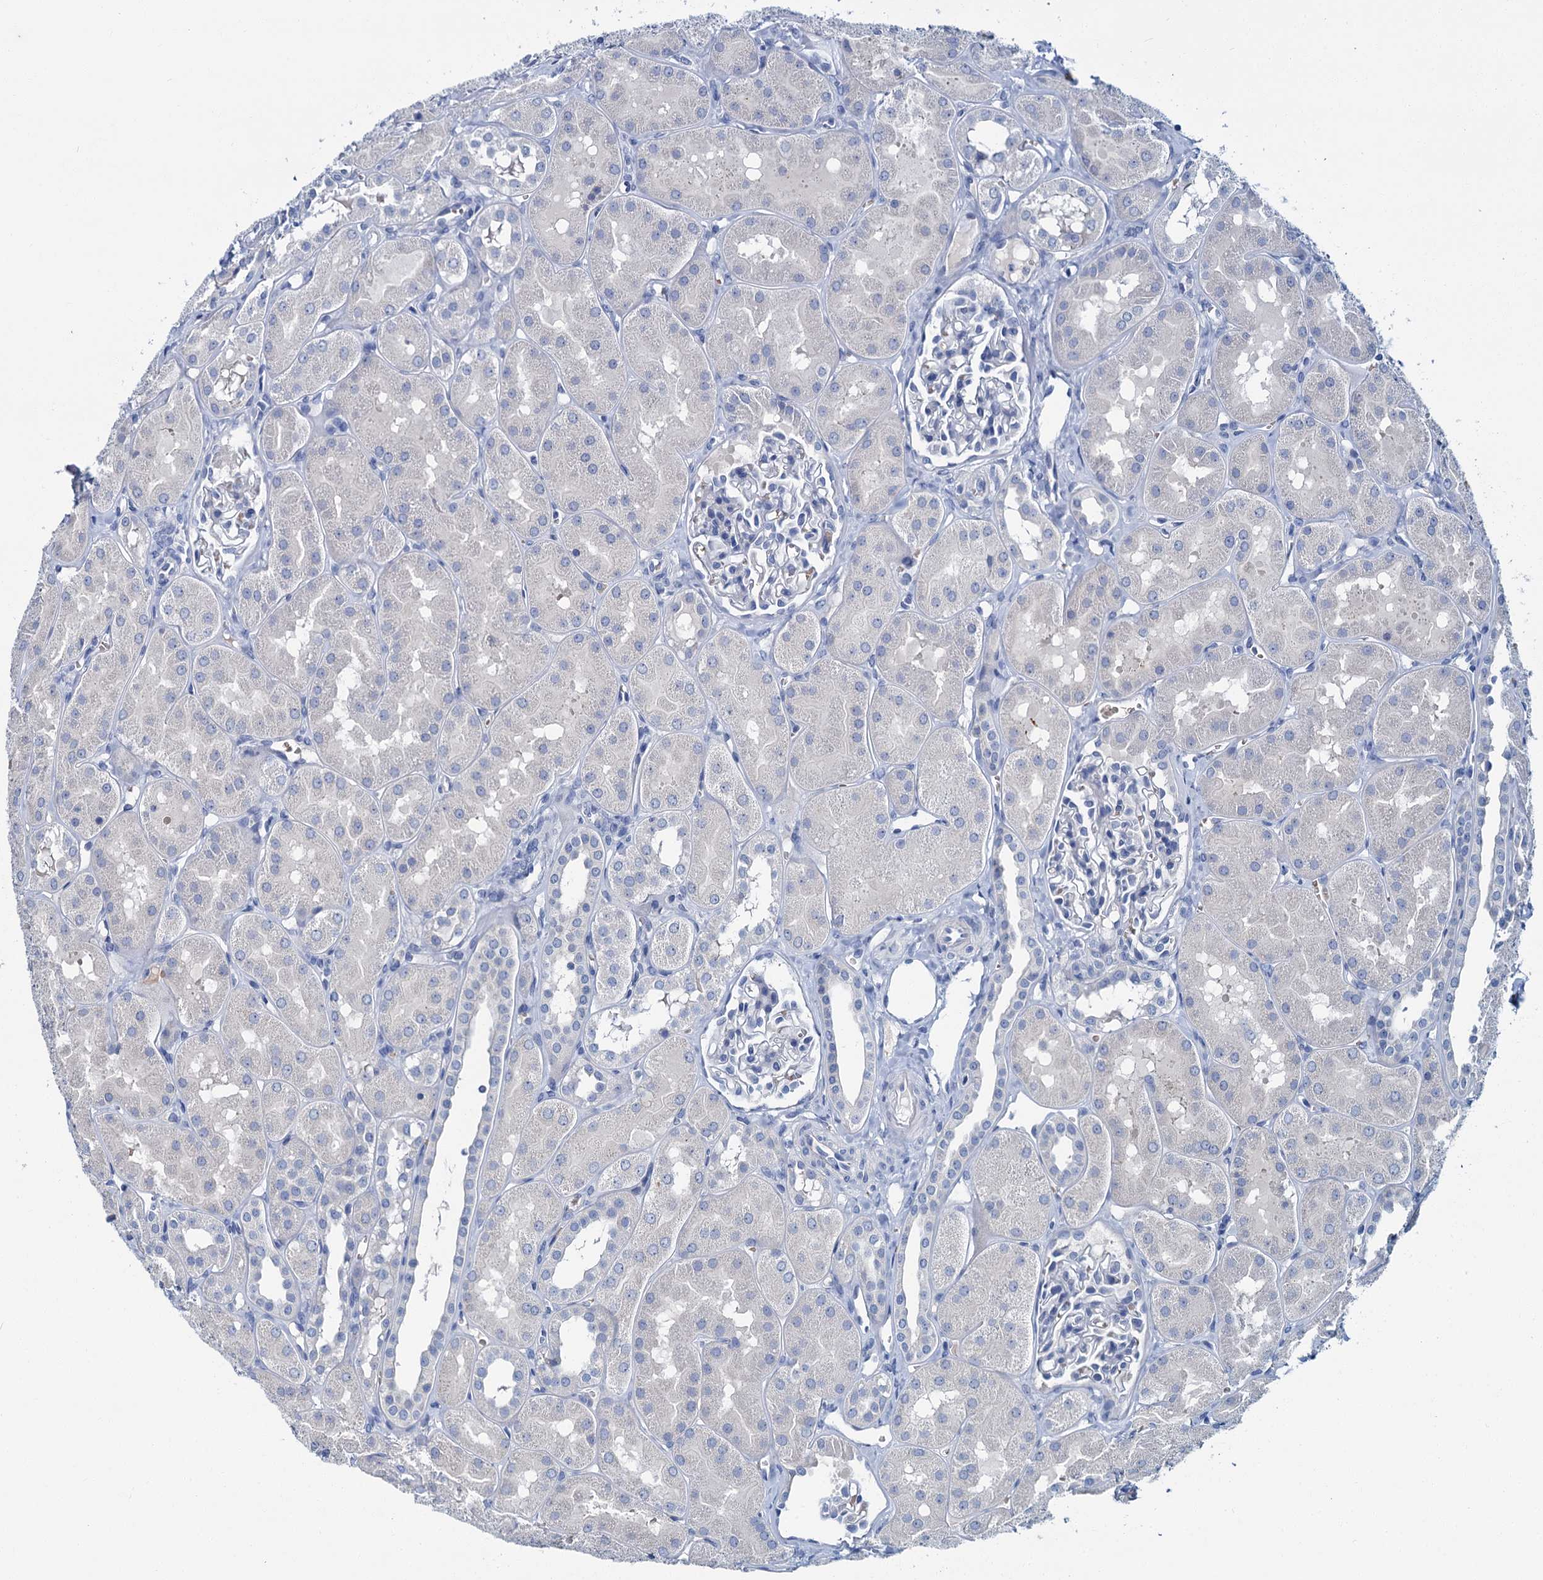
{"staining": {"intensity": "negative", "quantity": "none", "location": "none"}, "tissue": "kidney", "cell_type": "Cells in glomeruli", "image_type": "normal", "snomed": [{"axis": "morphology", "description": "Normal tissue, NOS"}, {"axis": "topography", "description": "Kidney"}, {"axis": "topography", "description": "Urinary bladder"}], "caption": "A high-resolution micrograph shows IHC staining of benign kidney, which displays no significant staining in cells in glomeruli. Brightfield microscopy of immunohistochemistry stained with DAB (3,3'-diaminobenzidine) (brown) and hematoxylin (blue), captured at high magnification.", "gene": "ATG2A", "patient": {"sex": "male", "age": 16}}